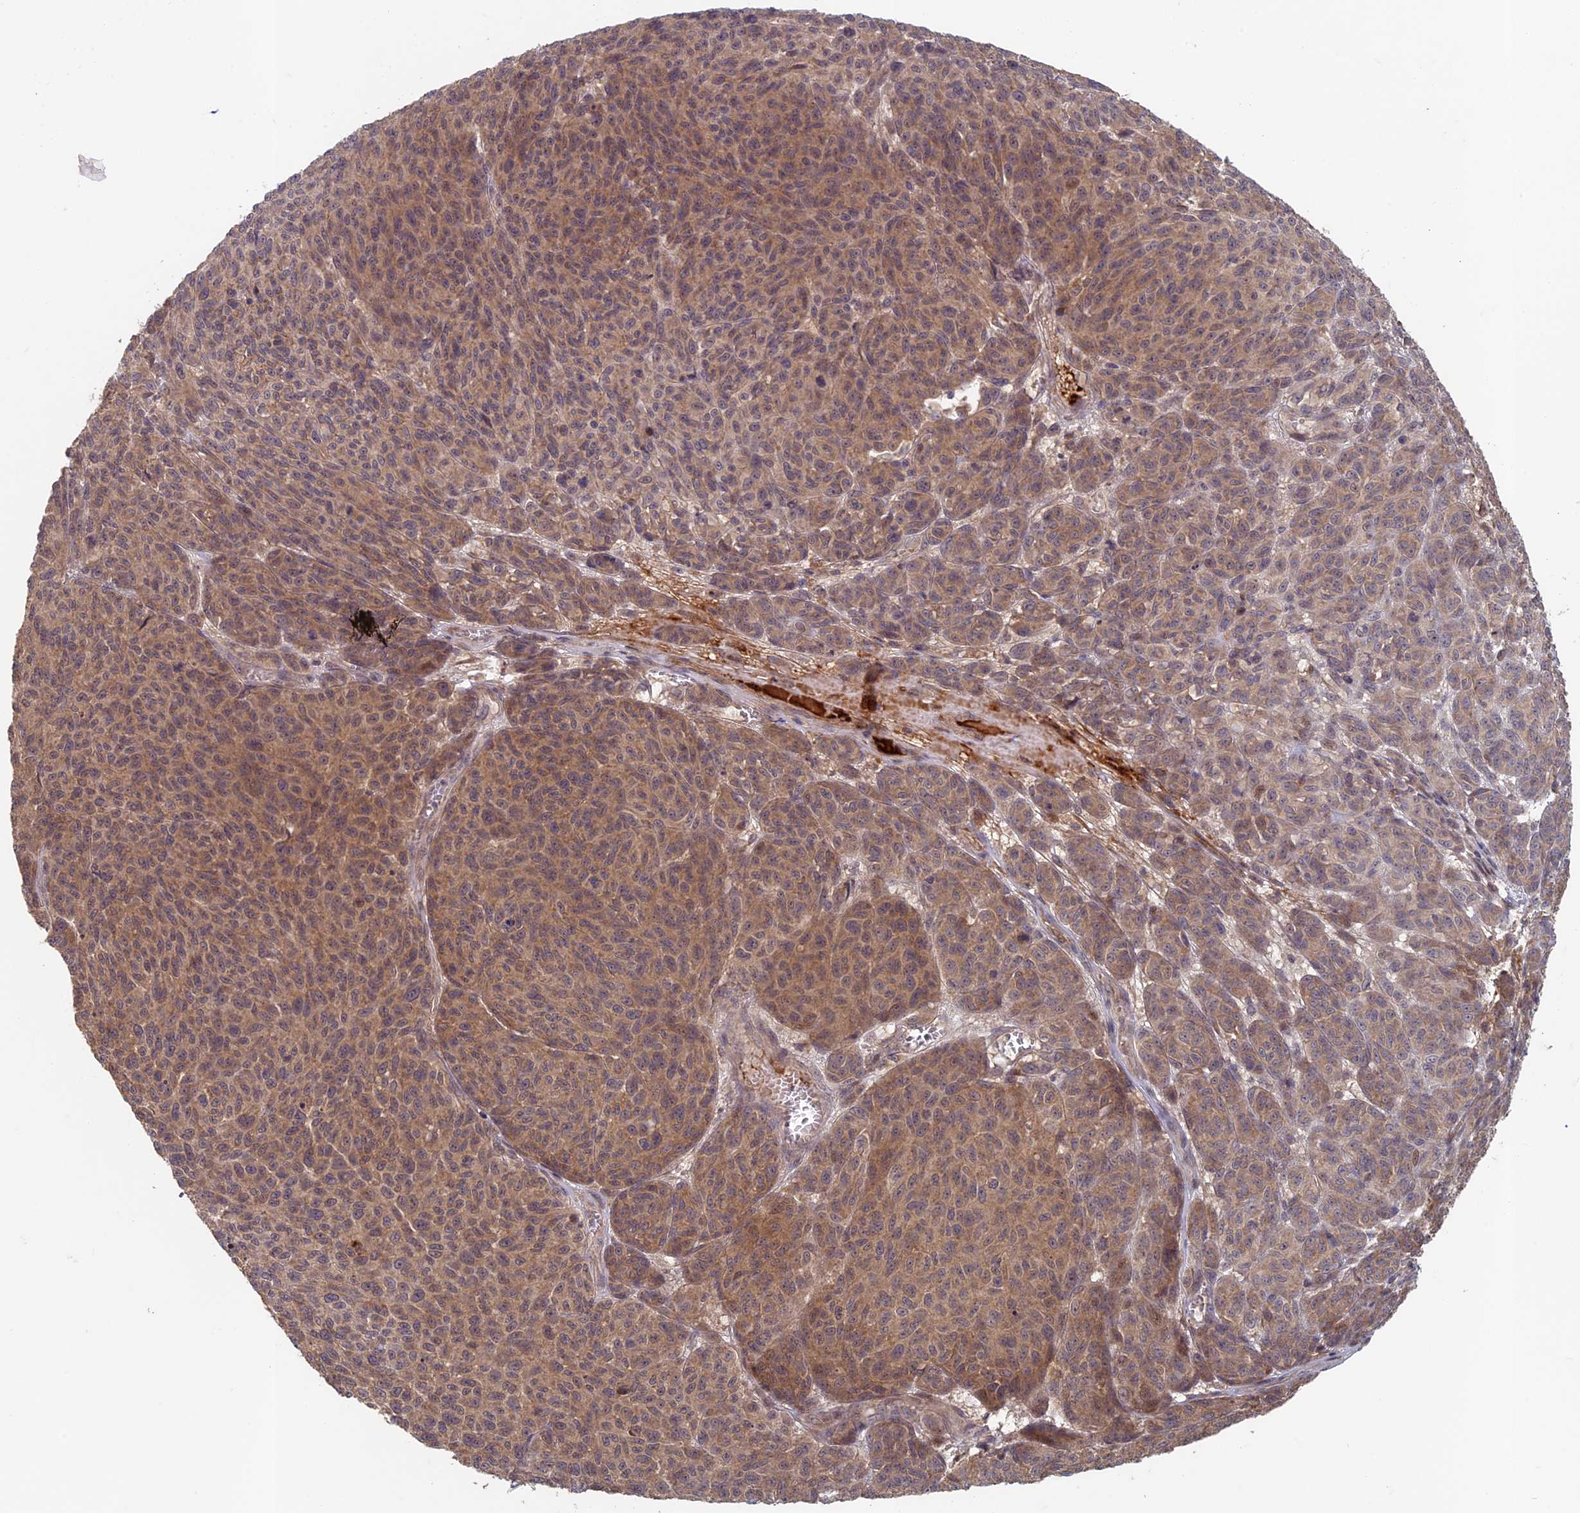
{"staining": {"intensity": "moderate", "quantity": ">75%", "location": "cytoplasmic/membranous"}, "tissue": "melanoma", "cell_type": "Tumor cells", "image_type": "cancer", "snomed": [{"axis": "morphology", "description": "Malignant melanoma, NOS"}, {"axis": "topography", "description": "Skin"}], "caption": "Moderate cytoplasmic/membranous protein expression is seen in about >75% of tumor cells in melanoma. (DAB (3,3'-diaminobenzidine) IHC with brightfield microscopy, high magnification).", "gene": "RCCD1", "patient": {"sex": "male", "age": 49}}